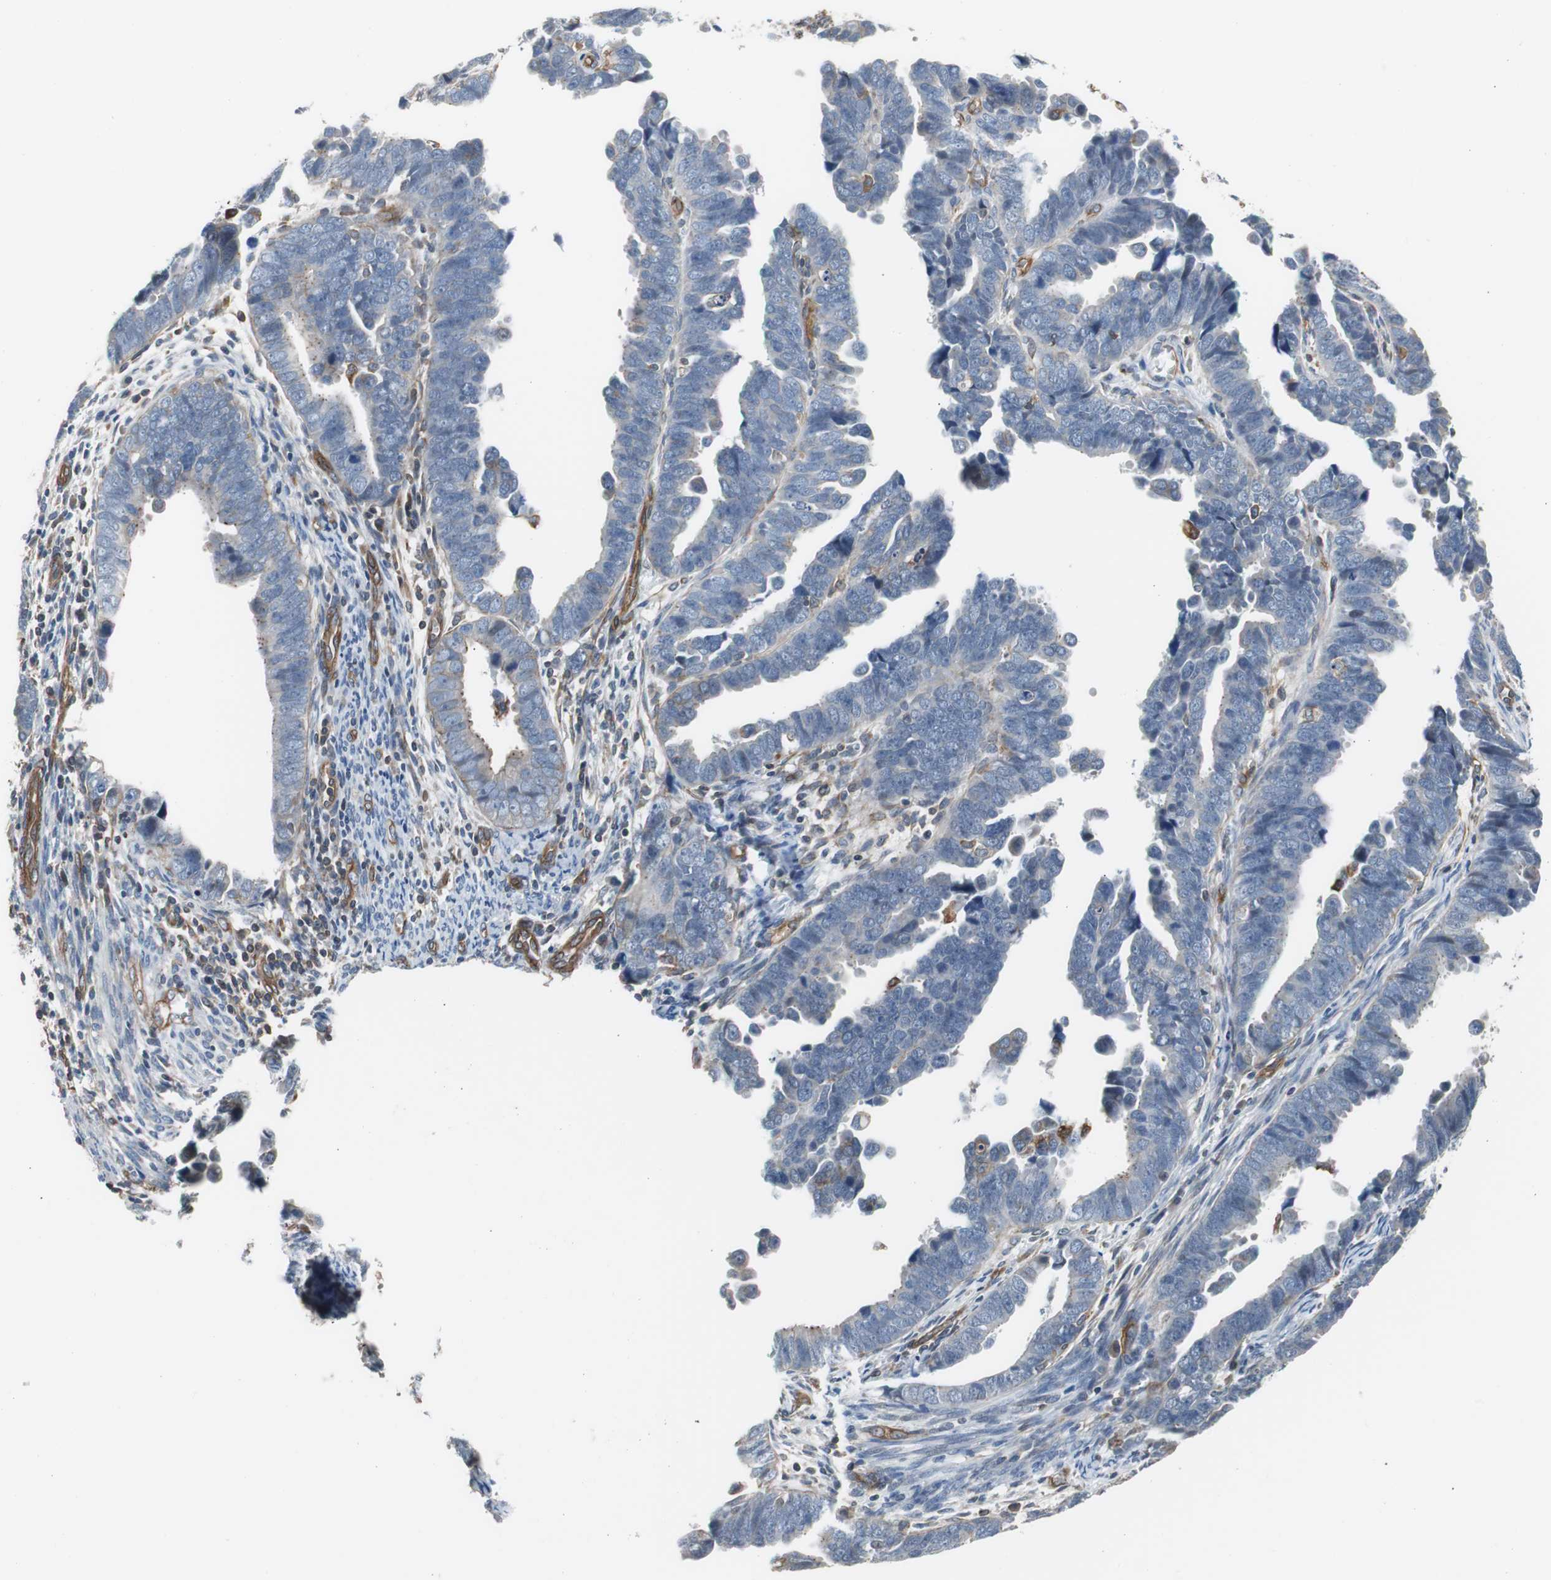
{"staining": {"intensity": "weak", "quantity": "<25%", "location": "cytoplasmic/membranous"}, "tissue": "endometrial cancer", "cell_type": "Tumor cells", "image_type": "cancer", "snomed": [{"axis": "morphology", "description": "Adenocarcinoma, NOS"}, {"axis": "topography", "description": "Endometrium"}], "caption": "The immunohistochemistry image has no significant expression in tumor cells of endometrial cancer tissue.", "gene": "KIF3B", "patient": {"sex": "female", "age": 75}}